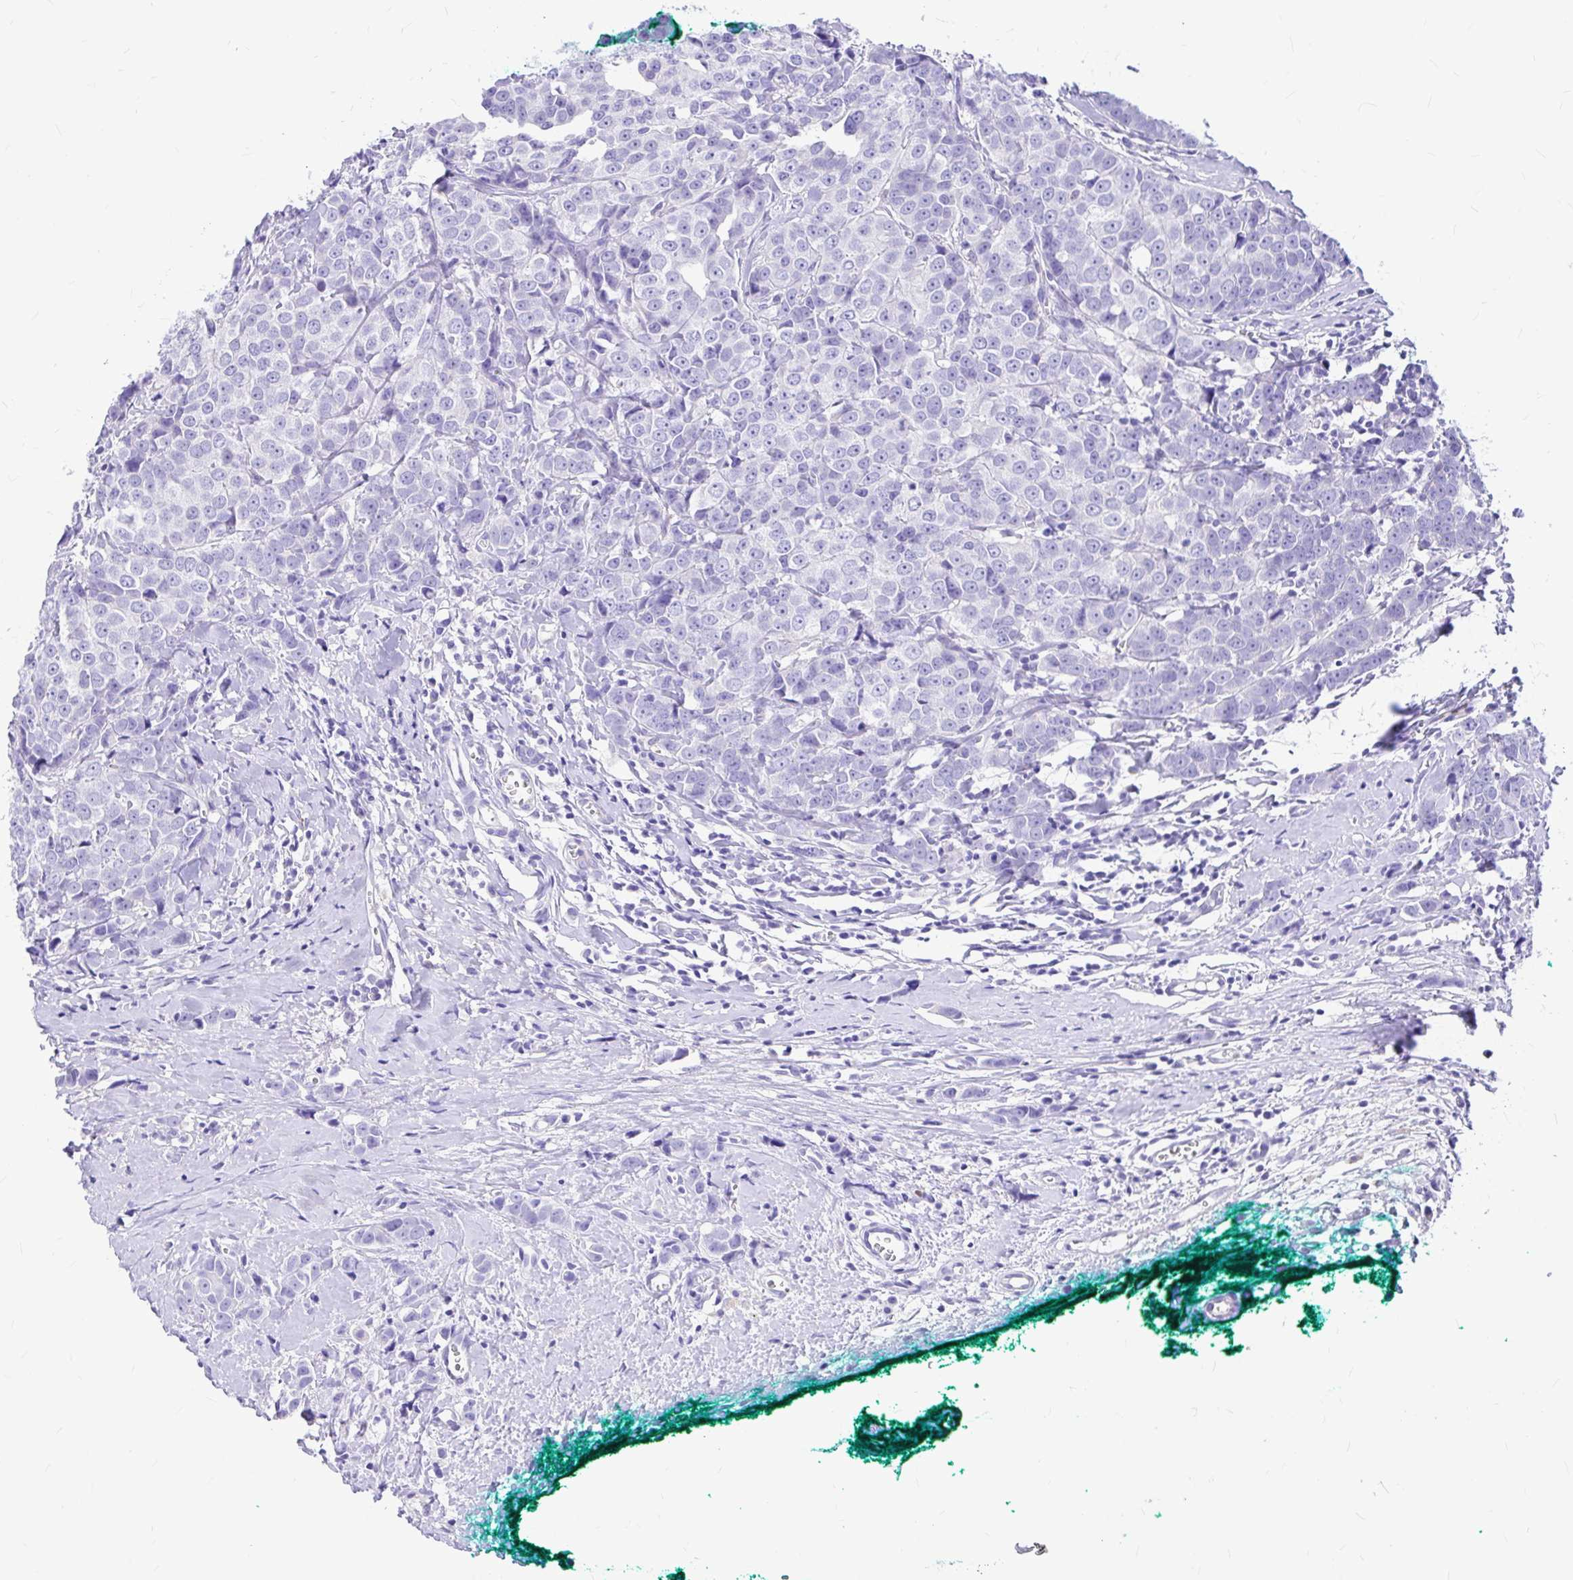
{"staining": {"intensity": "negative", "quantity": "none", "location": "none"}, "tissue": "breast cancer", "cell_type": "Tumor cells", "image_type": "cancer", "snomed": [{"axis": "morphology", "description": "Duct carcinoma"}, {"axis": "topography", "description": "Breast"}], "caption": "Immunohistochemistry image of neoplastic tissue: breast cancer (invasive ductal carcinoma) stained with DAB (3,3'-diaminobenzidine) shows no significant protein positivity in tumor cells.", "gene": "CLEC1B", "patient": {"sex": "female", "age": 80}}